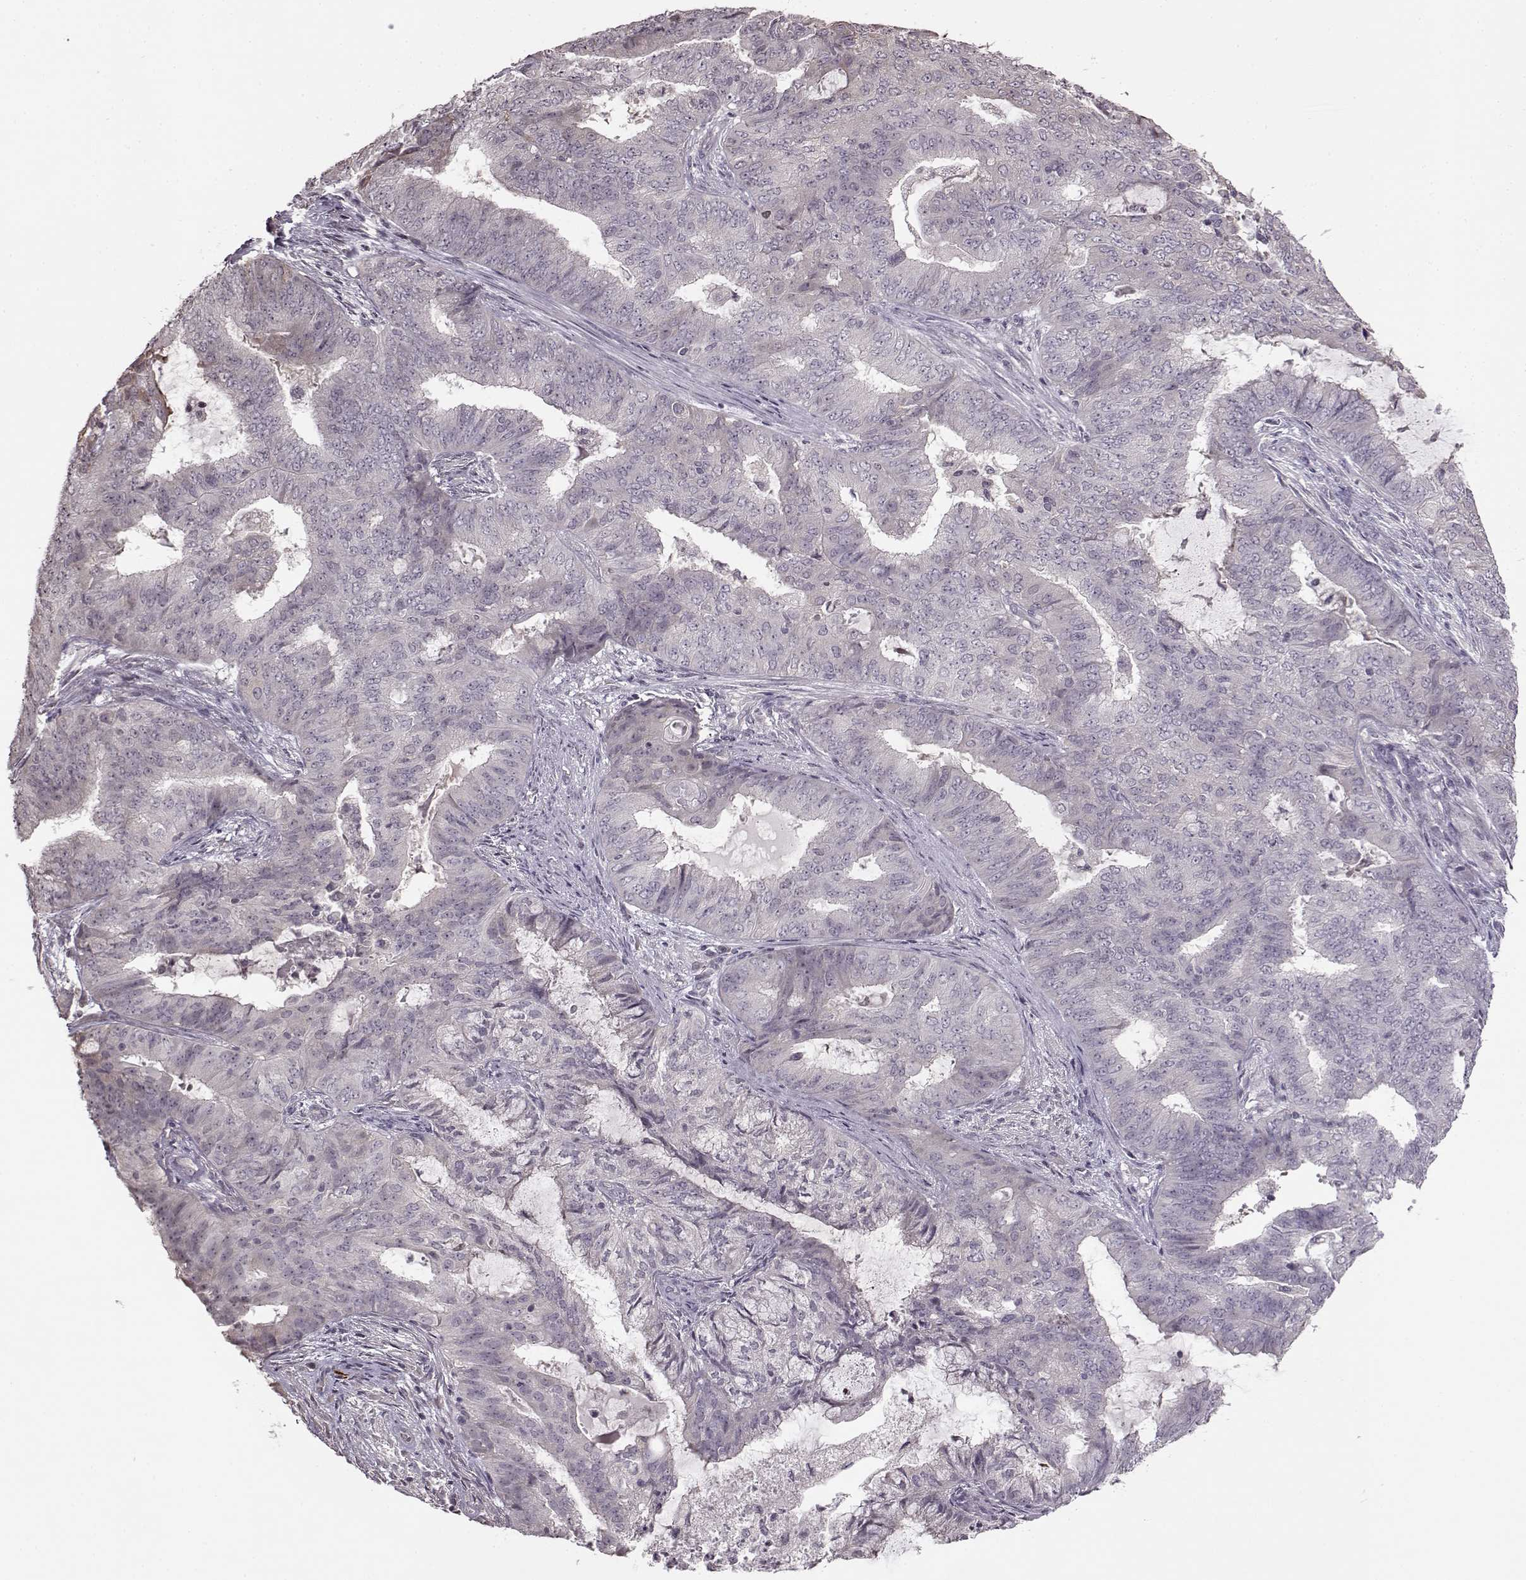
{"staining": {"intensity": "negative", "quantity": "none", "location": "none"}, "tissue": "endometrial cancer", "cell_type": "Tumor cells", "image_type": "cancer", "snomed": [{"axis": "morphology", "description": "Adenocarcinoma, NOS"}, {"axis": "topography", "description": "Endometrium"}], "caption": "High power microscopy histopathology image of an immunohistochemistry (IHC) micrograph of endometrial cancer (adenocarcinoma), revealing no significant positivity in tumor cells.", "gene": "FSHB", "patient": {"sex": "female", "age": 62}}